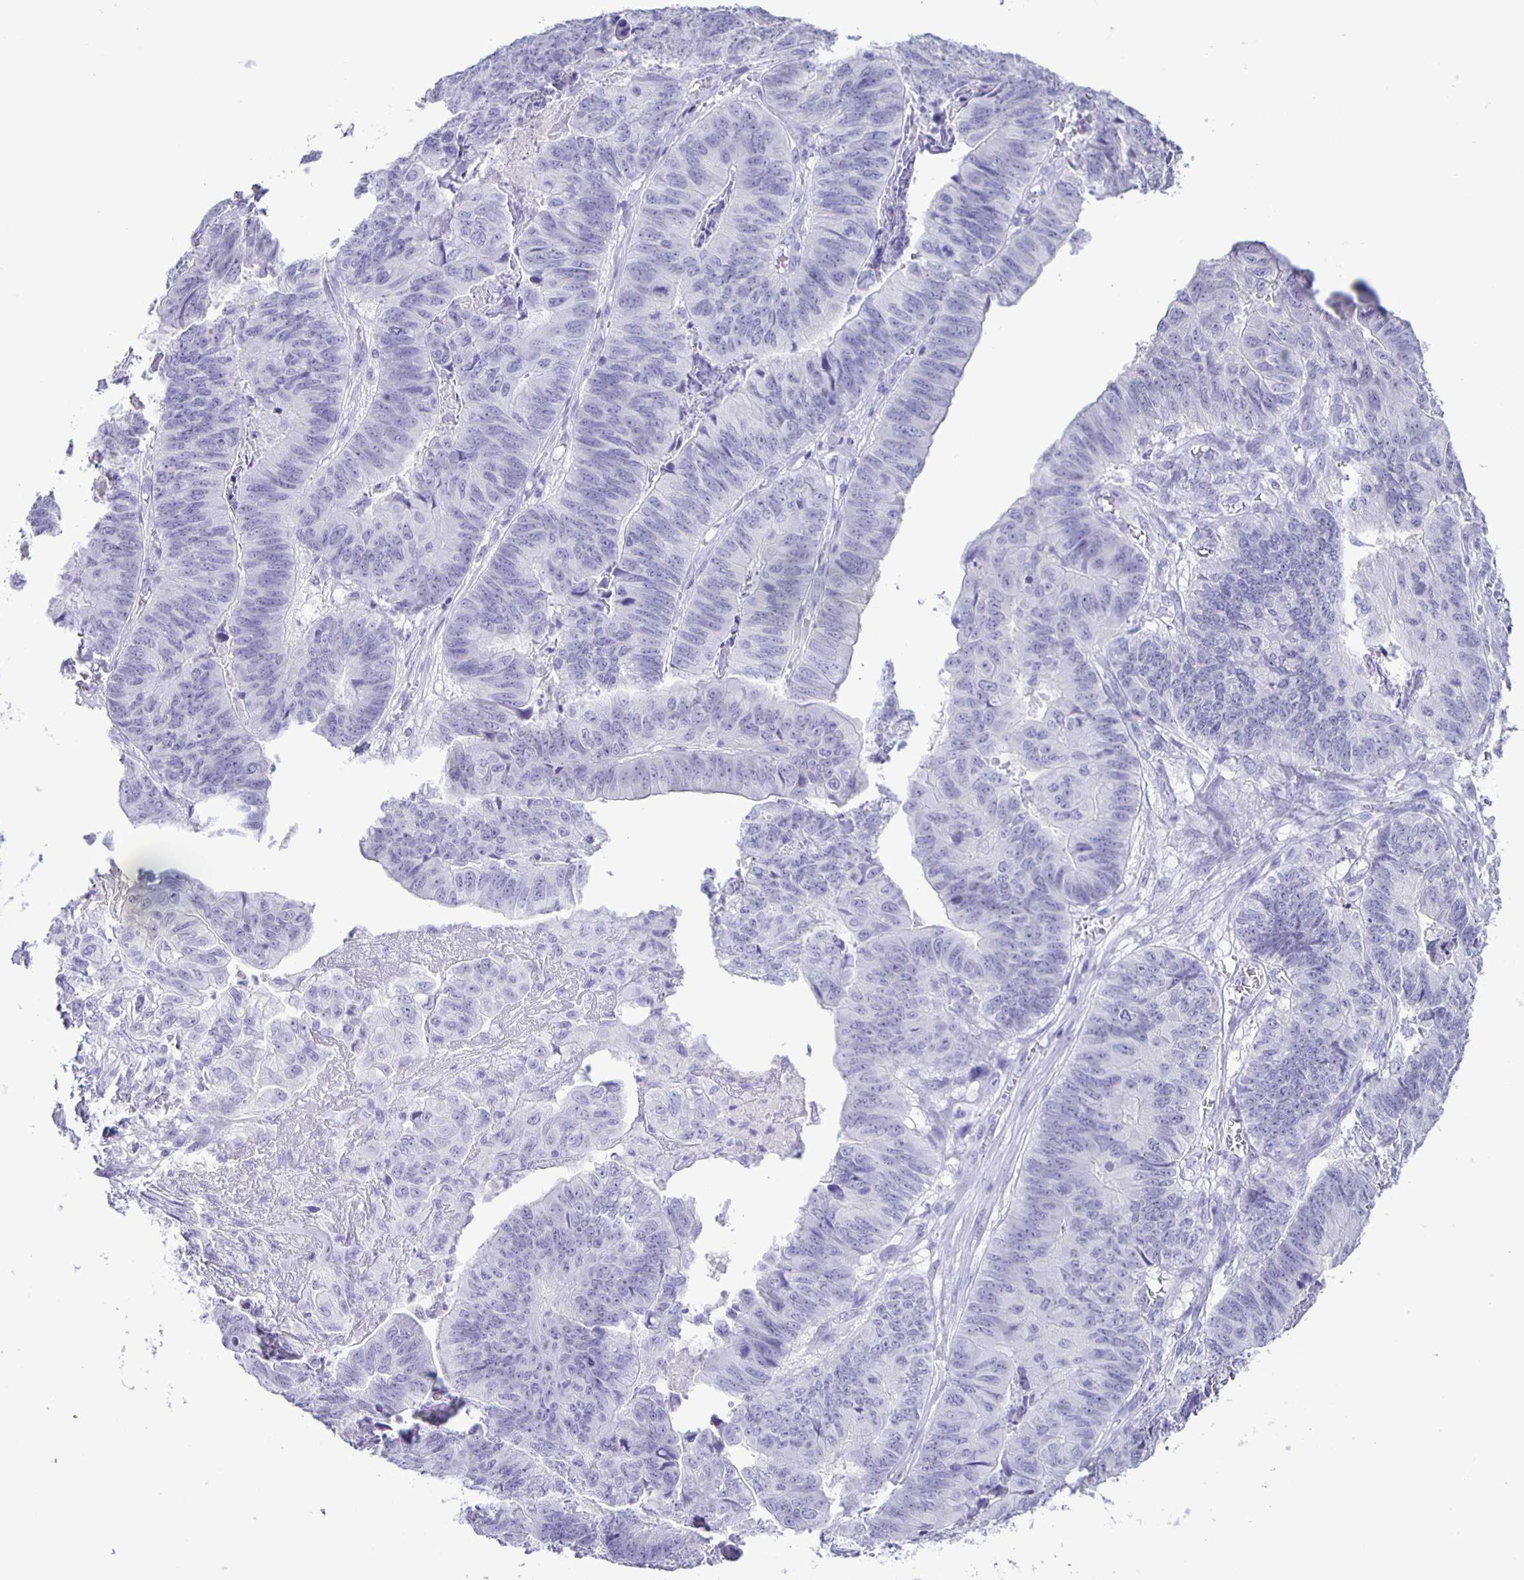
{"staining": {"intensity": "negative", "quantity": "none", "location": "none"}, "tissue": "stomach cancer", "cell_type": "Tumor cells", "image_type": "cancer", "snomed": [{"axis": "morphology", "description": "Adenocarcinoma, NOS"}, {"axis": "topography", "description": "Stomach, lower"}], "caption": "Immunohistochemistry (IHC) of human stomach cancer (adenocarcinoma) demonstrates no staining in tumor cells.", "gene": "EZHIP", "patient": {"sex": "male", "age": 77}}